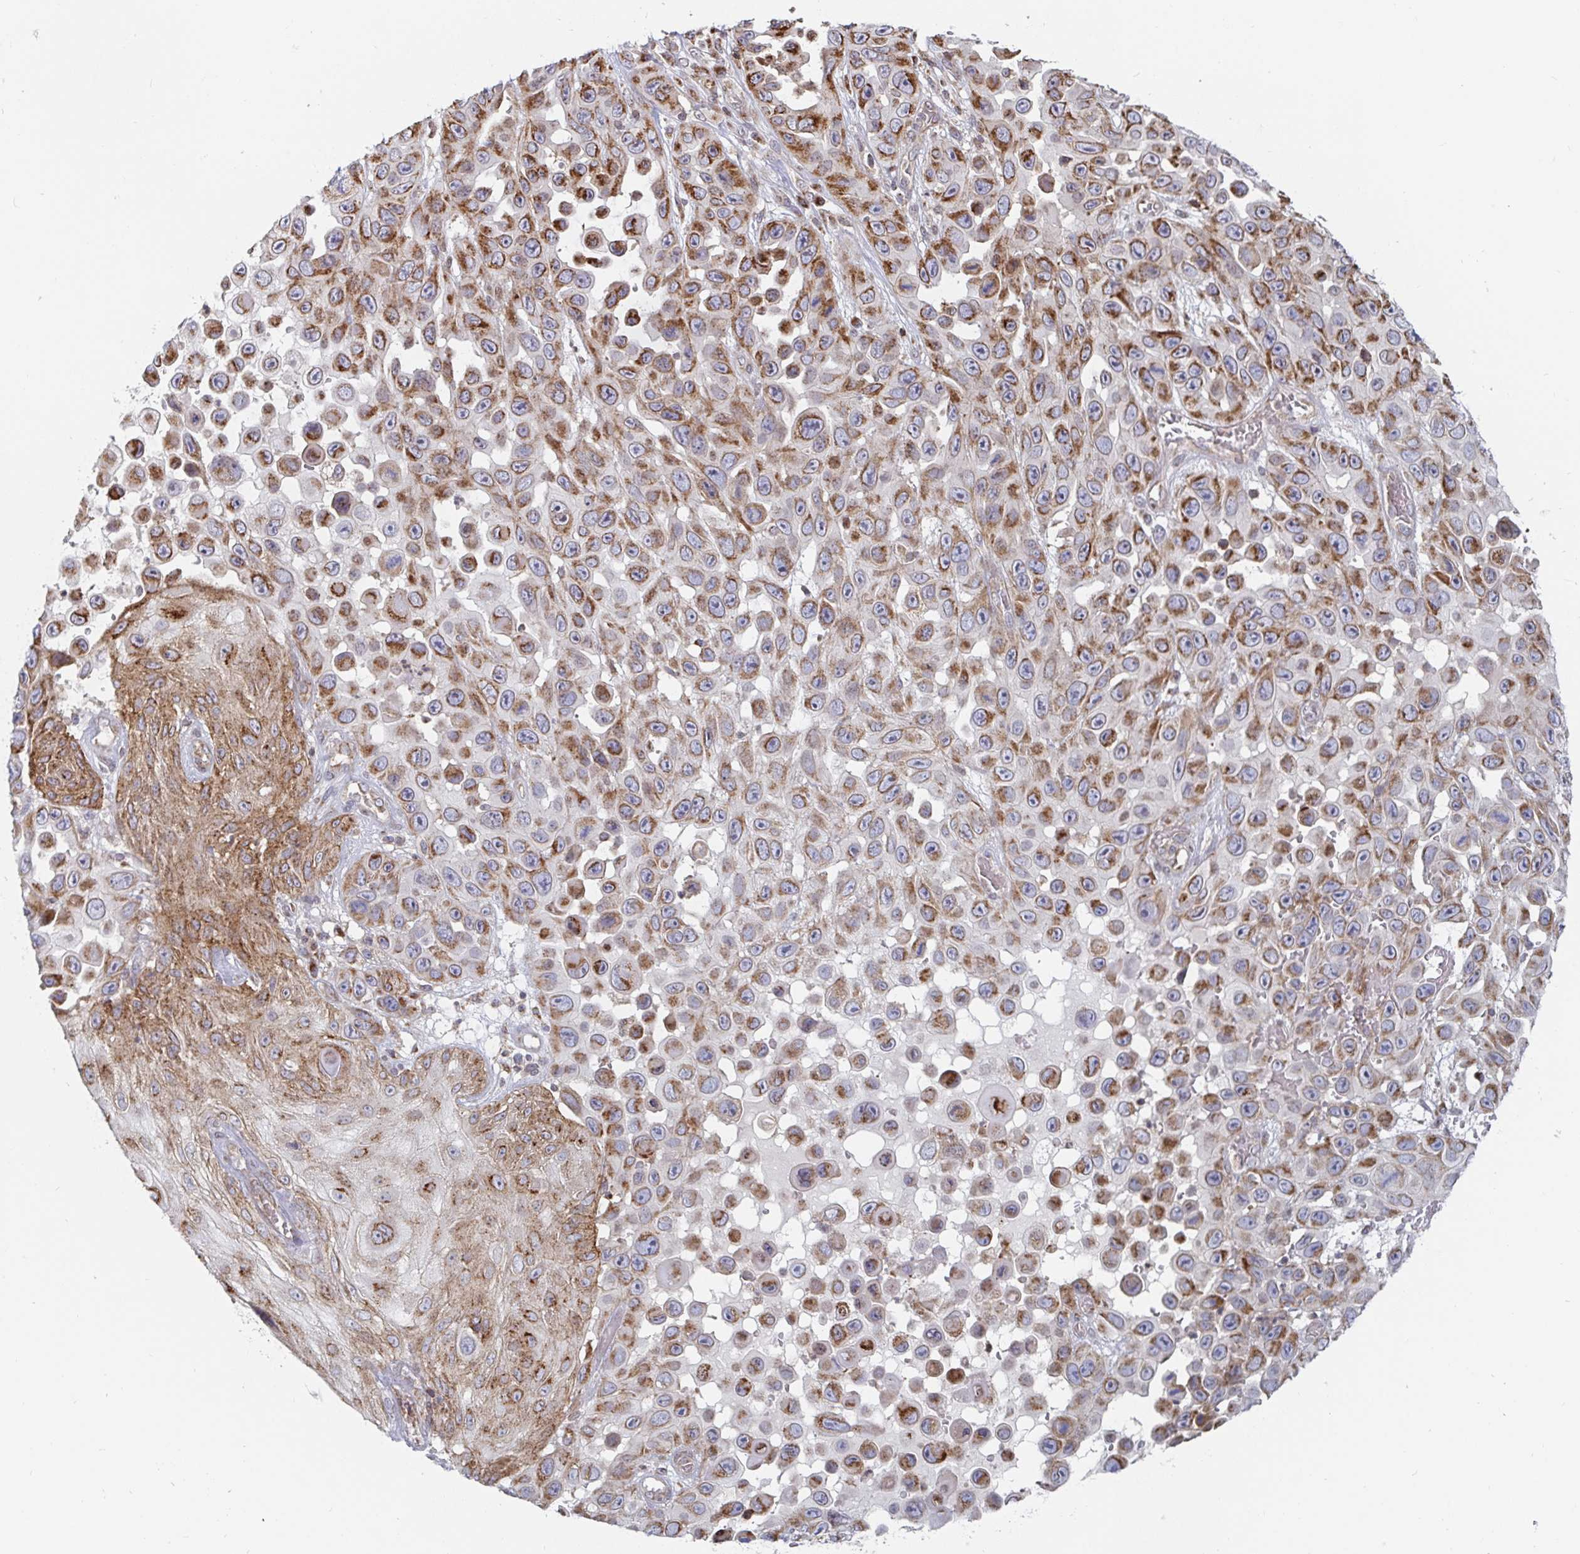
{"staining": {"intensity": "moderate", "quantity": ">75%", "location": "cytoplasmic/membranous"}, "tissue": "skin cancer", "cell_type": "Tumor cells", "image_type": "cancer", "snomed": [{"axis": "morphology", "description": "Squamous cell carcinoma, NOS"}, {"axis": "topography", "description": "Skin"}], "caption": "This photomicrograph demonstrates immunohistochemistry (IHC) staining of skin cancer (squamous cell carcinoma), with medium moderate cytoplasmic/membranous positivity in approximately >75% of tumor cells.", "gene": "STARD8", "patient": {"sex": "male", "age": 81}}